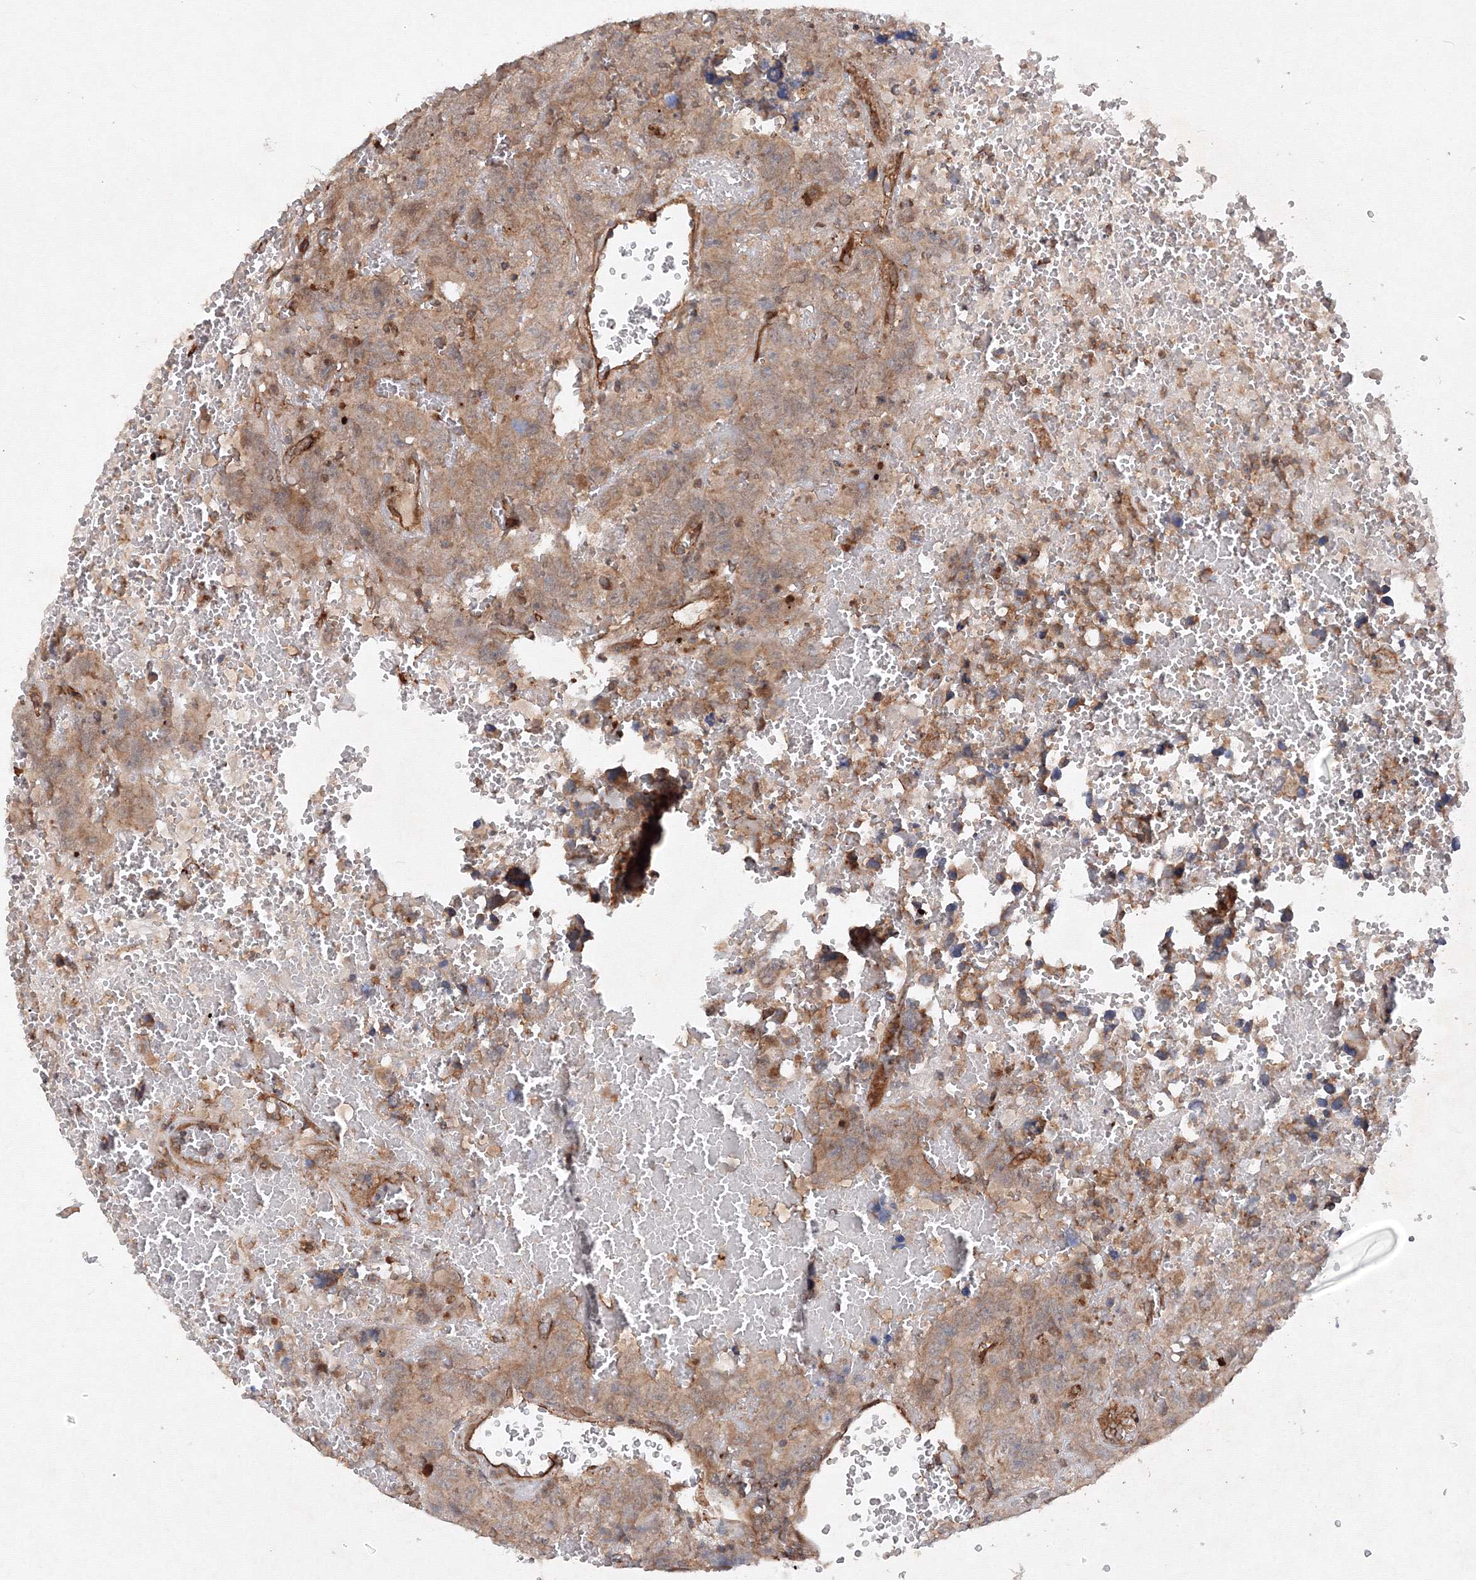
{"staining": {"intensity": "weak", "quantity": "25%-75%", "location": "cytoplasmic/membranous"}, "tissue": "testis cancer", "cell_type": "Tumor cells", "image_type": "cancer", "snomed": [{"axis": "morphology", "description": "Carcinoma, Embryonal, NOS"}, {"axis": "topography", "description": "Testis"}], "caption": "Protein expression analysis of testis cancer reveals weak cytoplasmic/membranous expression in approximately 25%-75% of tumor cells. (Stains: DAB (3,3'-diaminobenzidine) in brown, nuclei in blue, Microscopy: brightfield microscopy at high magnification).", "gene": "DCTD", "patient": {"sex": "male", "age": 45}}